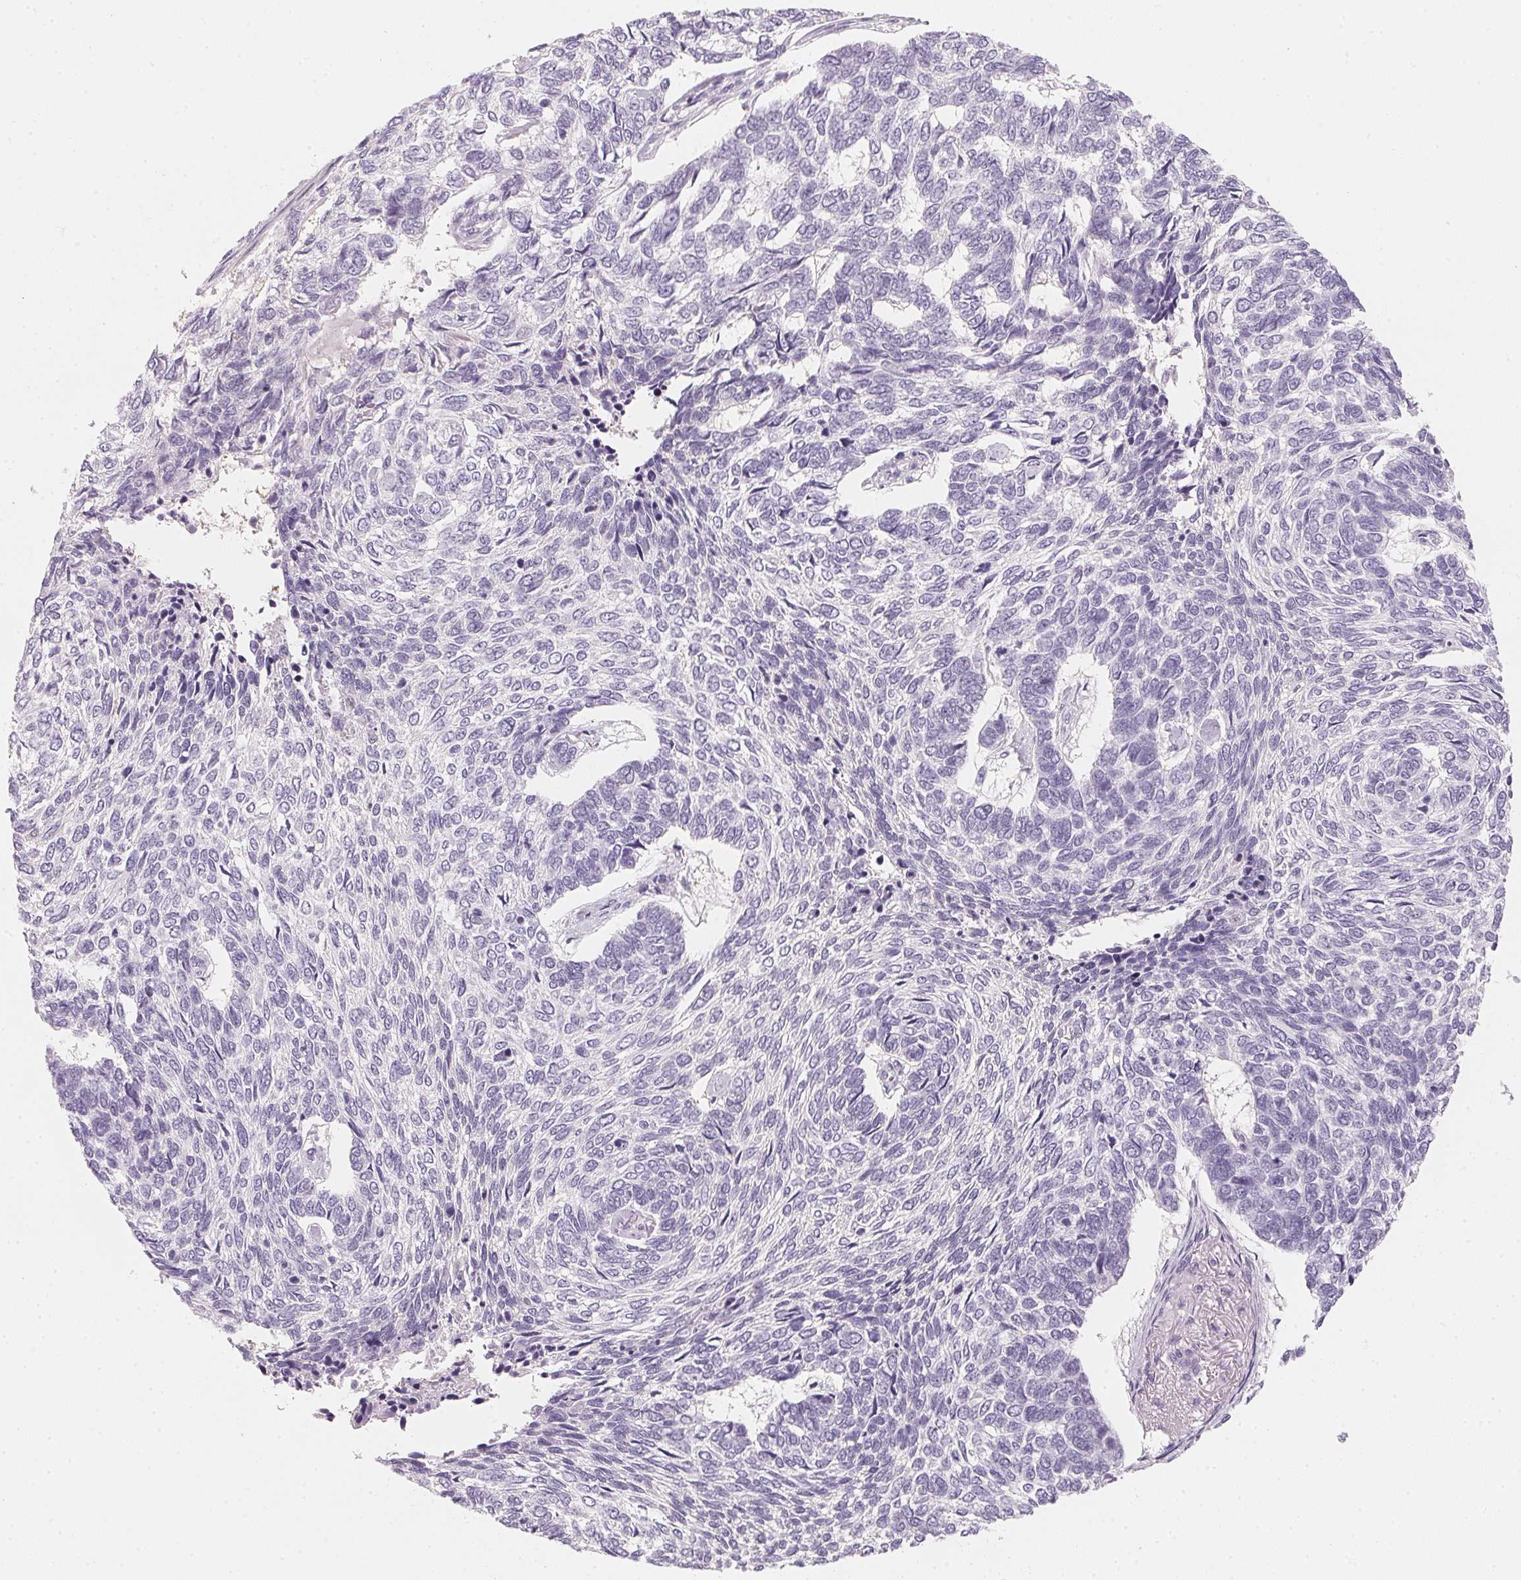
{"staining": {"intensity": "negative", "quantity": "none", "location": "none"}, "tissue": "skin cancer", "cell_type": "Tumor cells", "image_type": "cancer", "snomed": [{"axis": "morphology", "description": "Basal cell carcinoma"}, {"axis": "topography", "description": "Skin"}], "caption": "This is an immunohistochemistry (IHC) photomicrograph of human skin cancer. There is no positivity in tumor cells.", "gene": "CFAP276", "patient": {"sex": "female", "age": 65}}